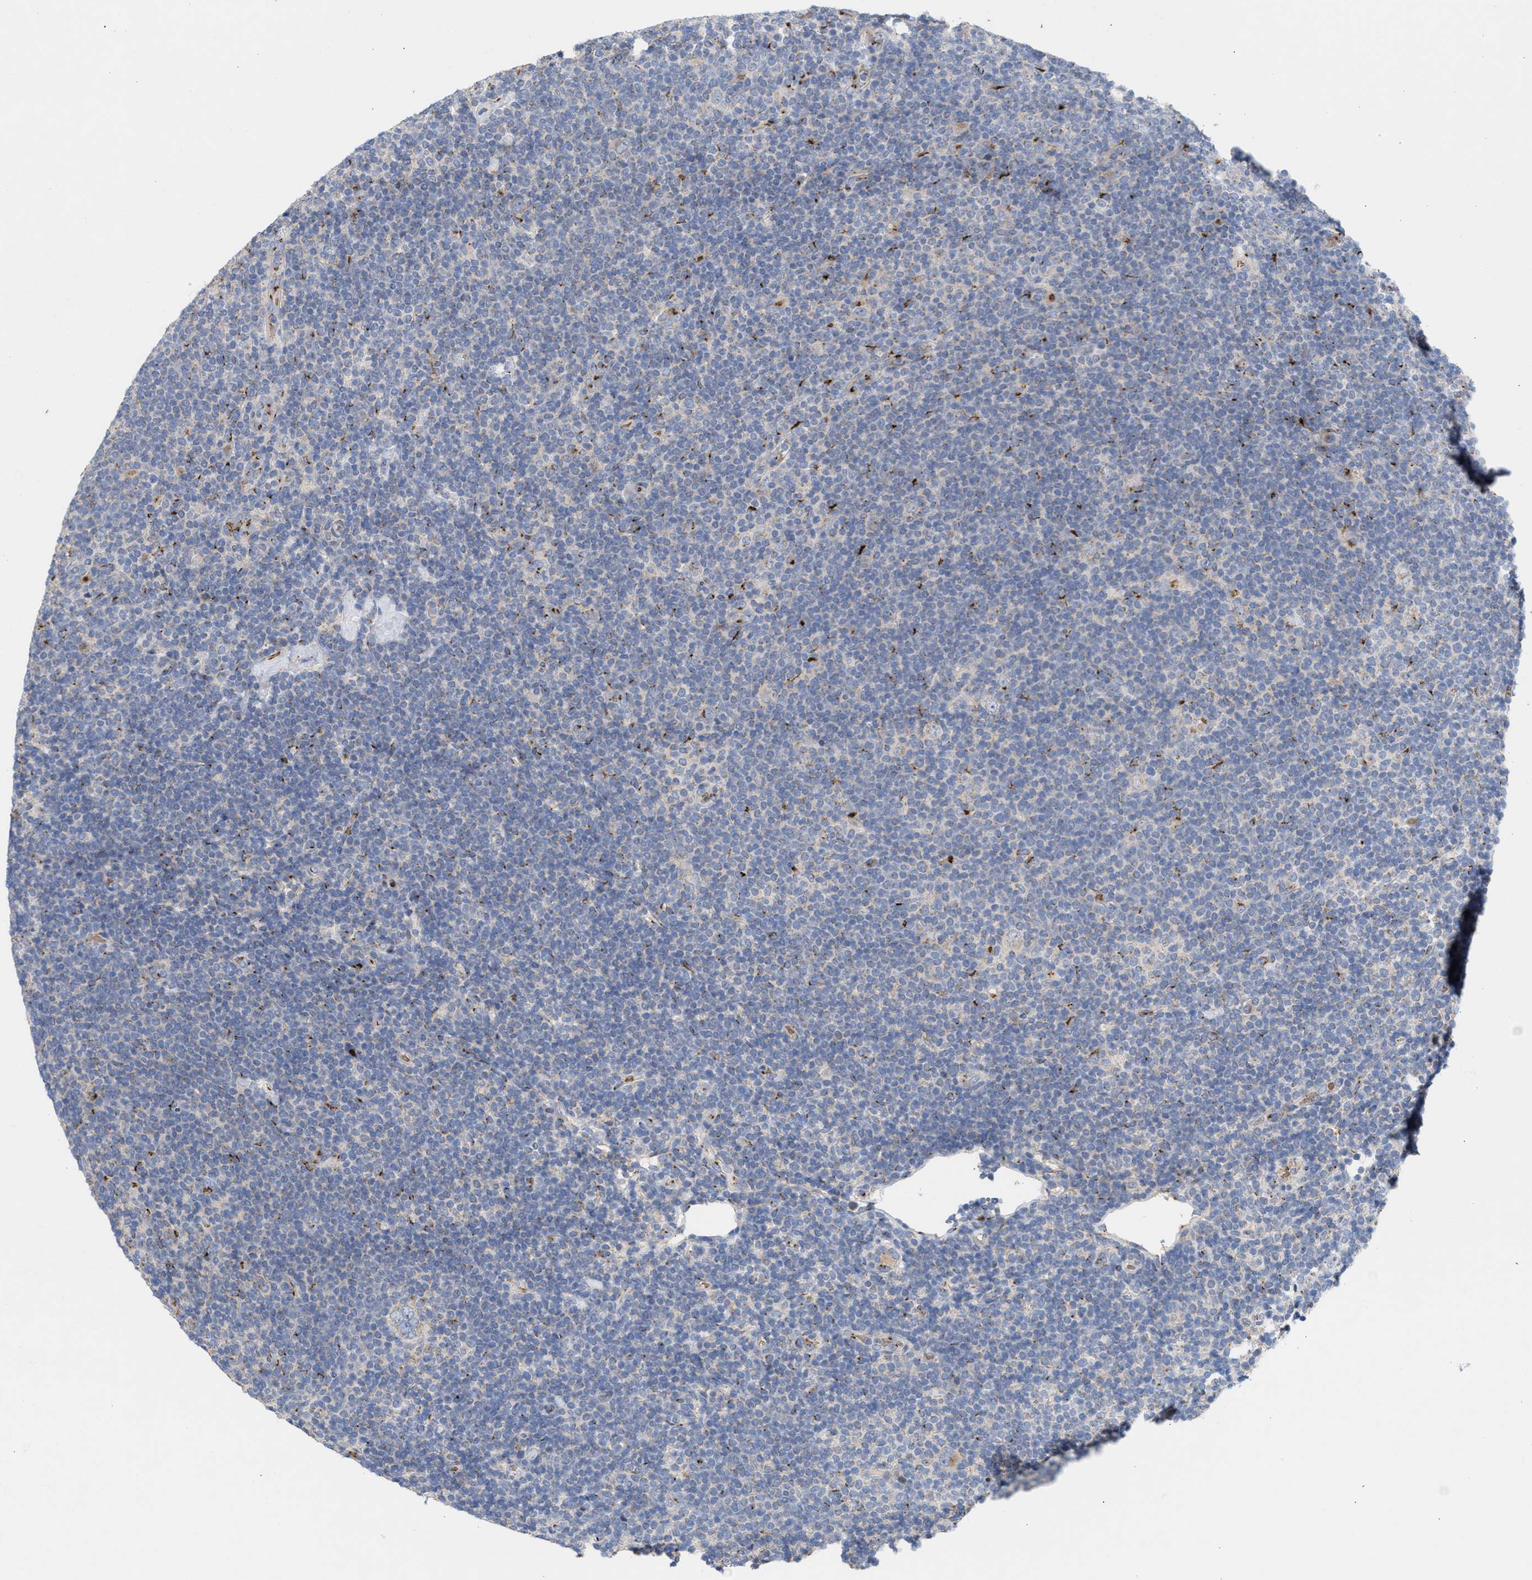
{"staining": {"intensity": "negative", "quantity": "none", "location": "none"}, "tissue": "lymphoma", "cell_type": "Tumor cells", "image_type": "cancer", "snomed": [{"axis": "morphology", "description": "Hodgkin's disease, NOS"}, {"axis": "topography", "description": "Lymph node"}], "caption": "There is no significant staining in tumor cells of Hodgkin's disease. (DAB immunohistochemistry visualized using brightfield microscopy, high magnification).", "gene": "CCL2", "patient": {"sex": "female", "age": 57}}